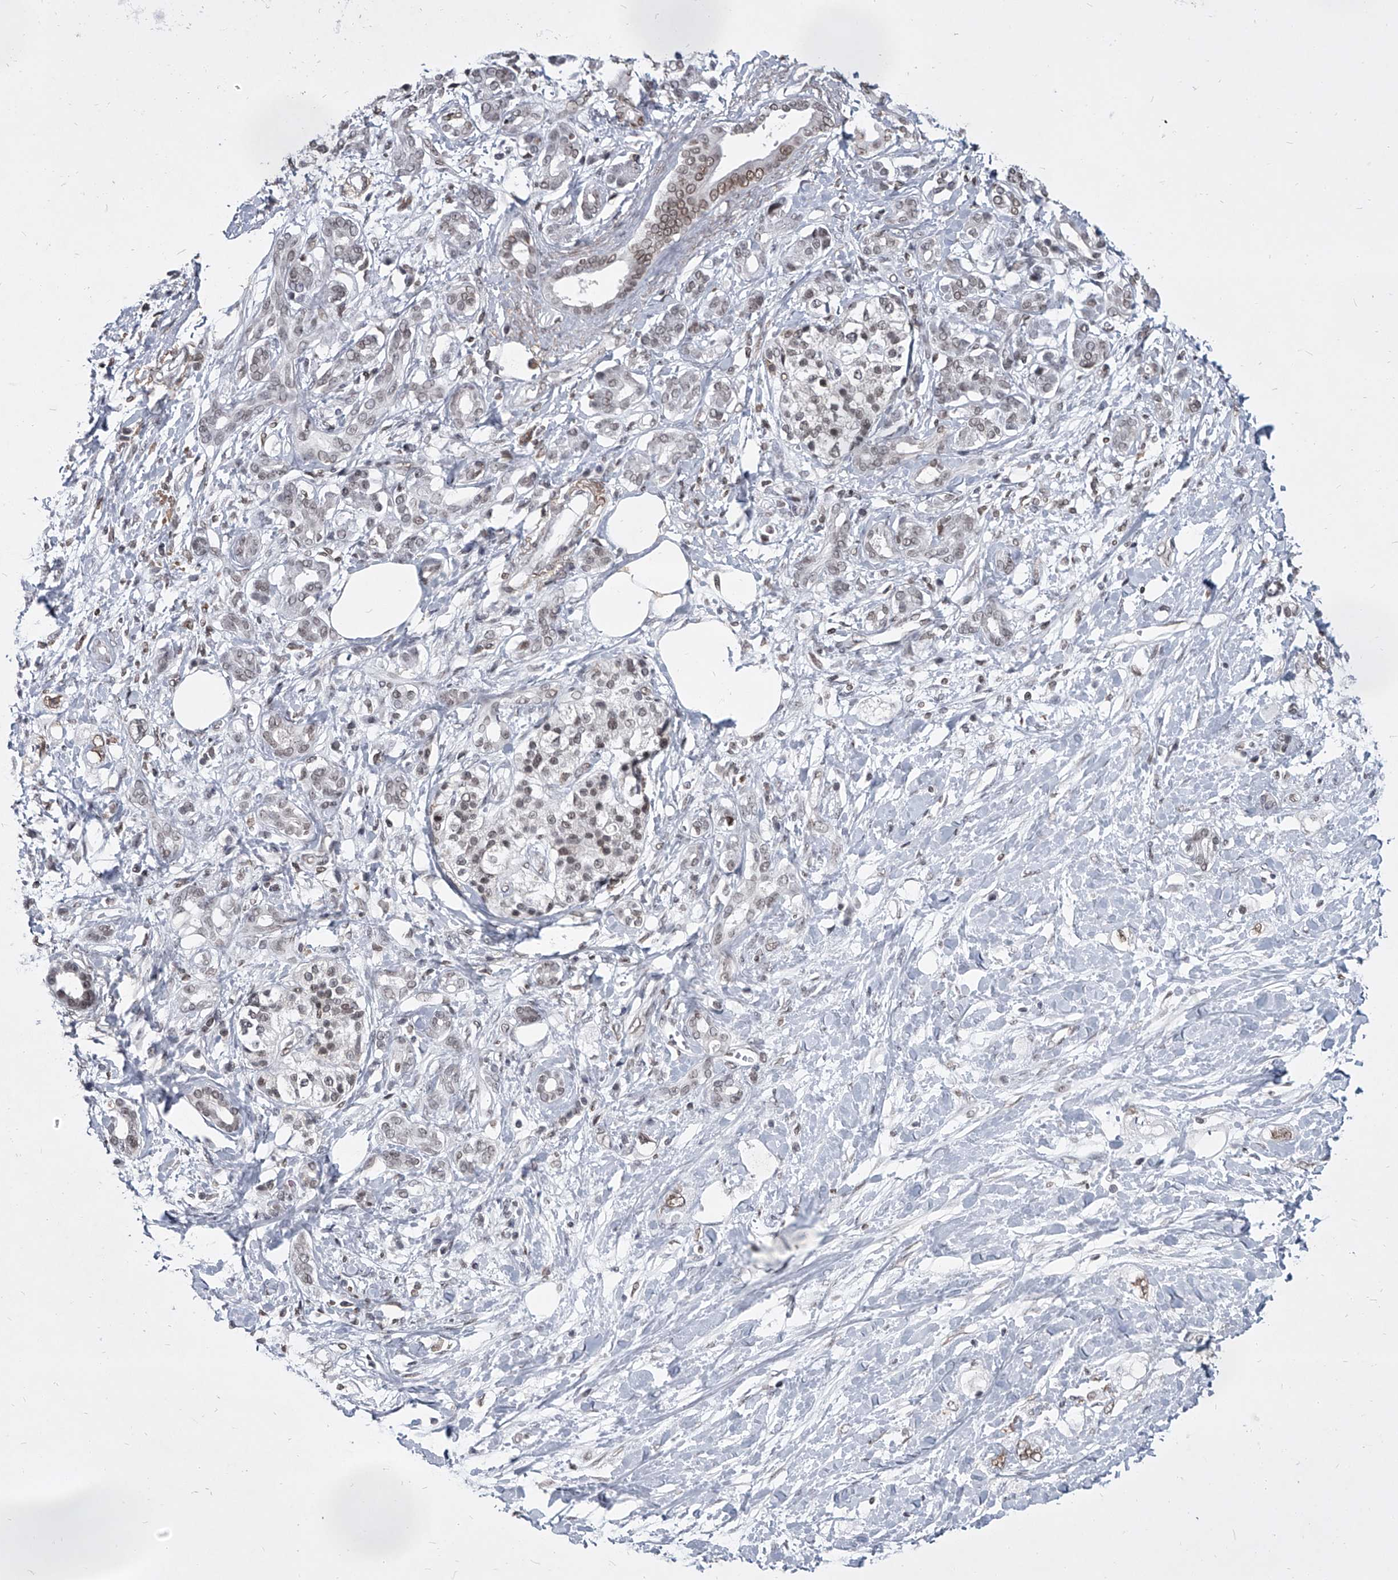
{"staining": {"intensity": "moderate", "quantity": "<25%", "location": "nuclear"}, "tissue": "pancreatic cancer", "cell_type": "Tumor cells", "image_type": "cancer", "snomed": [{"axis": "morphology", "description": "Adenocarcinoma, NOS"}, {"axis": "topography", "description": "Pancreas"}], "caption": "An image of human pancreatic adenocarcinoma stained for a protein exhibits moderate nuclear brown staining in tumor cells. The staining was performed using DAB to visualize the protein expression in brown, while the nuclei were stained in blue with hematoxylin (Magnification: 20x).", "gene": "PPIL4", "patient": {"sex": "female", "age": 56}}